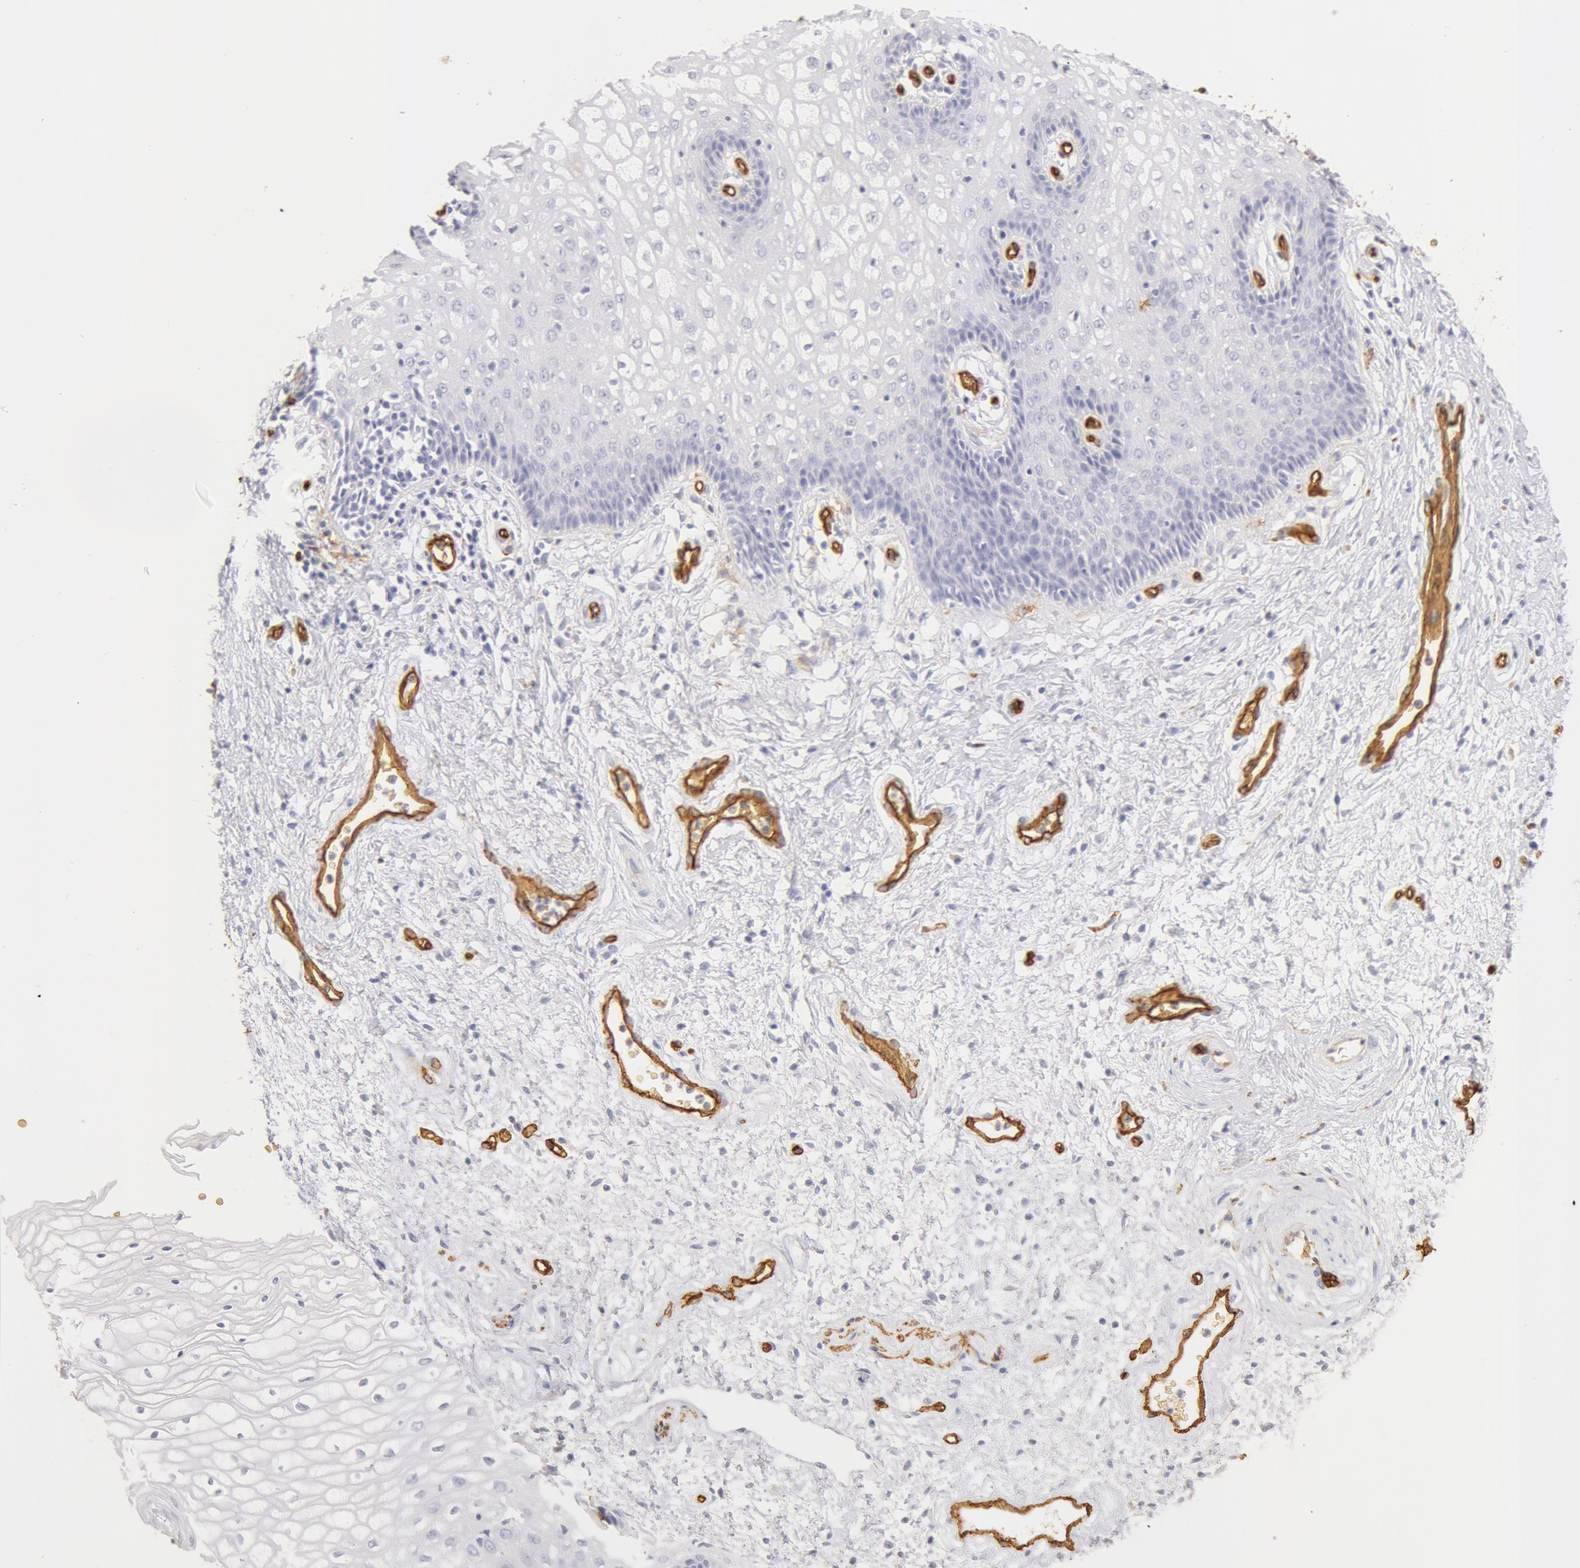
{"staining": {"intensity": "negative", "quantity": "none", "location": "none"}, "tissue": "vagina", "cell_type": "Squamous epithelial cells", "image_type": "normal", "snomed": [{"axis": "morphology", "description": "Normal tissue, NOS"}, {"axis": "topography", "description": "Vagina"}], "caption": "Immunohistochemical staining of unremarkable vagina displays no significant expression in squamous epithelial cells. (DAB (3,3'-diaminobenzidine) immunohistochemistry (IHC) with hematoxylin counter stain).", "gene": "AQP1", "patient": {"sex": "female", "age": 34}}